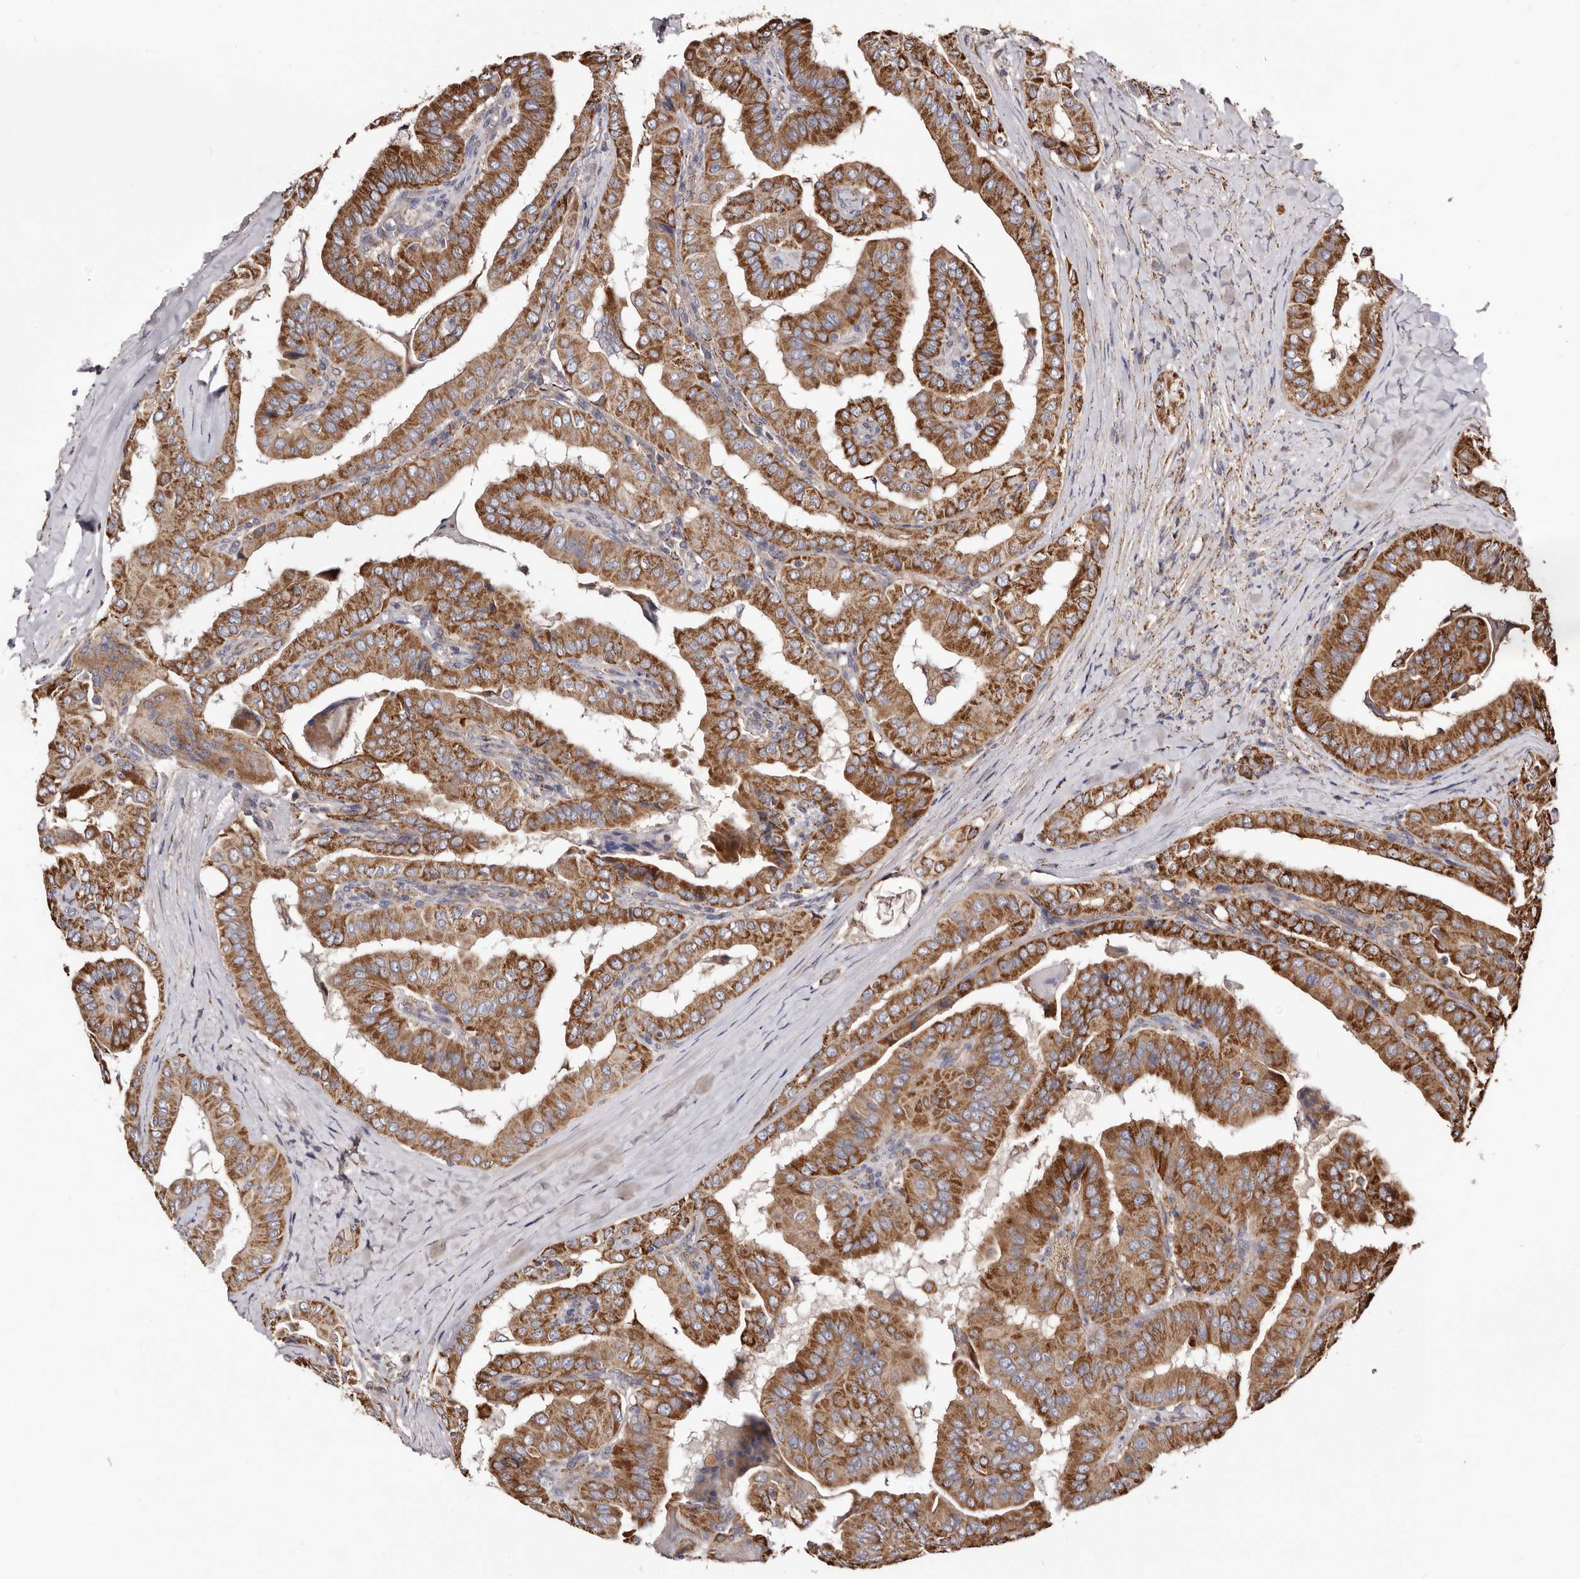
{"staining": {"intensity": "moderate", "quantity": ">75%", "location": "cytoplasmic/membranous"}, "tissue": "thyroid cancer", "cell_type": "Tumor cells", "image_type": "cancer", "snomed": [{"axis": "morphology", "description": "Papillary adenocarcinoma, NOS"}, {"axis": "topography", "description": "Thyroid gland"}], "caption": "IHC histopathology image of human thyroid papillary adenocarcinoma stained for a protein (brown), which reveals medium levels of moderate cytoplasmic/membranous staining in approximately >75% of tumor cells.", "gene": "LUZP1", "patient": {"sex": "male", "age": 33}}